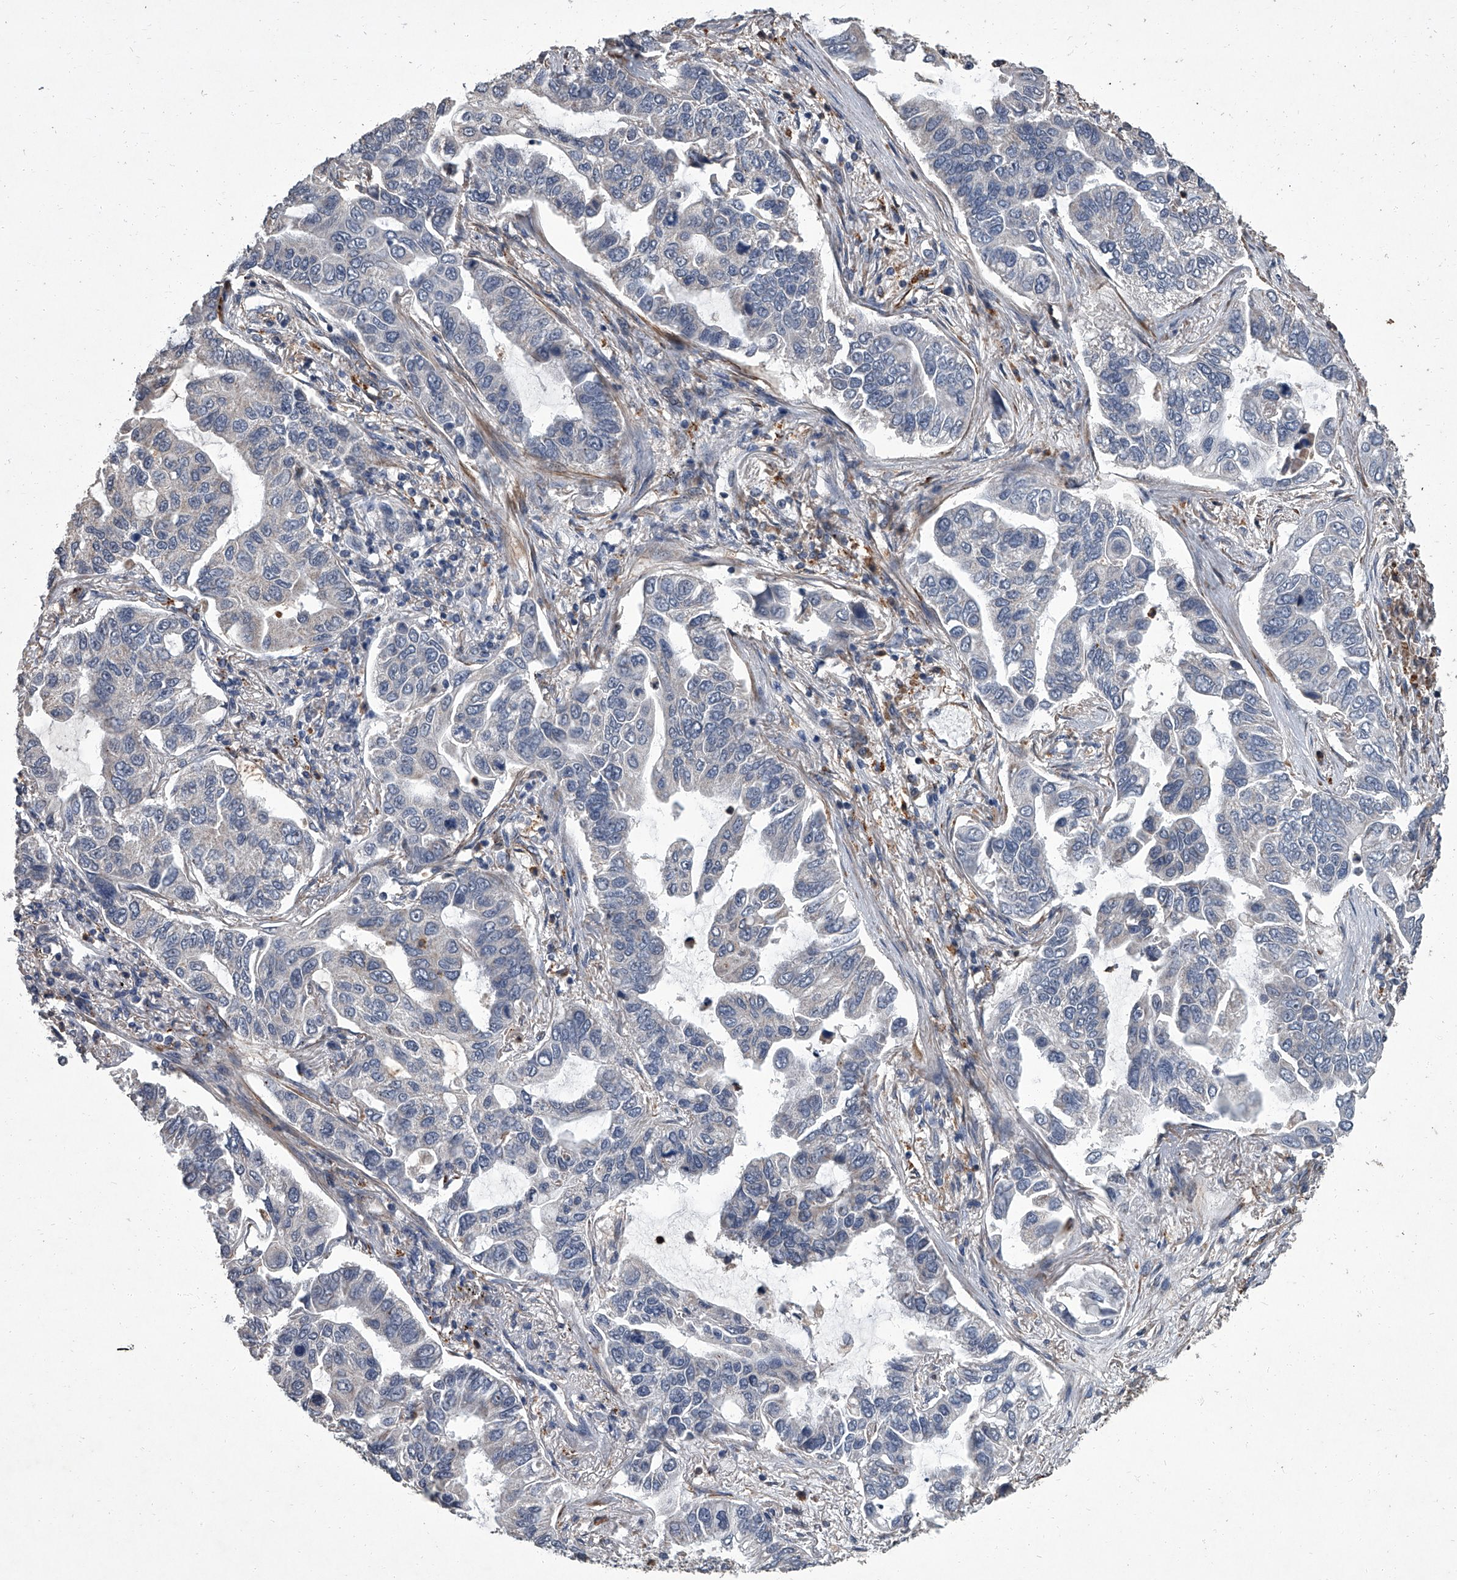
{"staining": {"intensity": "negative", "quantity": "none", "location": "none"}, "tissue": "lung cancer", "cell_type": "Tumor cells", "image_type": "cancer", "snomed": [{"axis": "morphology", "description": "Adenocarcinoma, NOS"}, {"axis": "topography", "description": "Lung"}], "caption": "Tumor cells show no significant positivity in lung cancer (adenocarcinoma). Nuclei are stained in blue.", "gene": "SIRT4", "patient": {"sex": "male", "age": 64}}